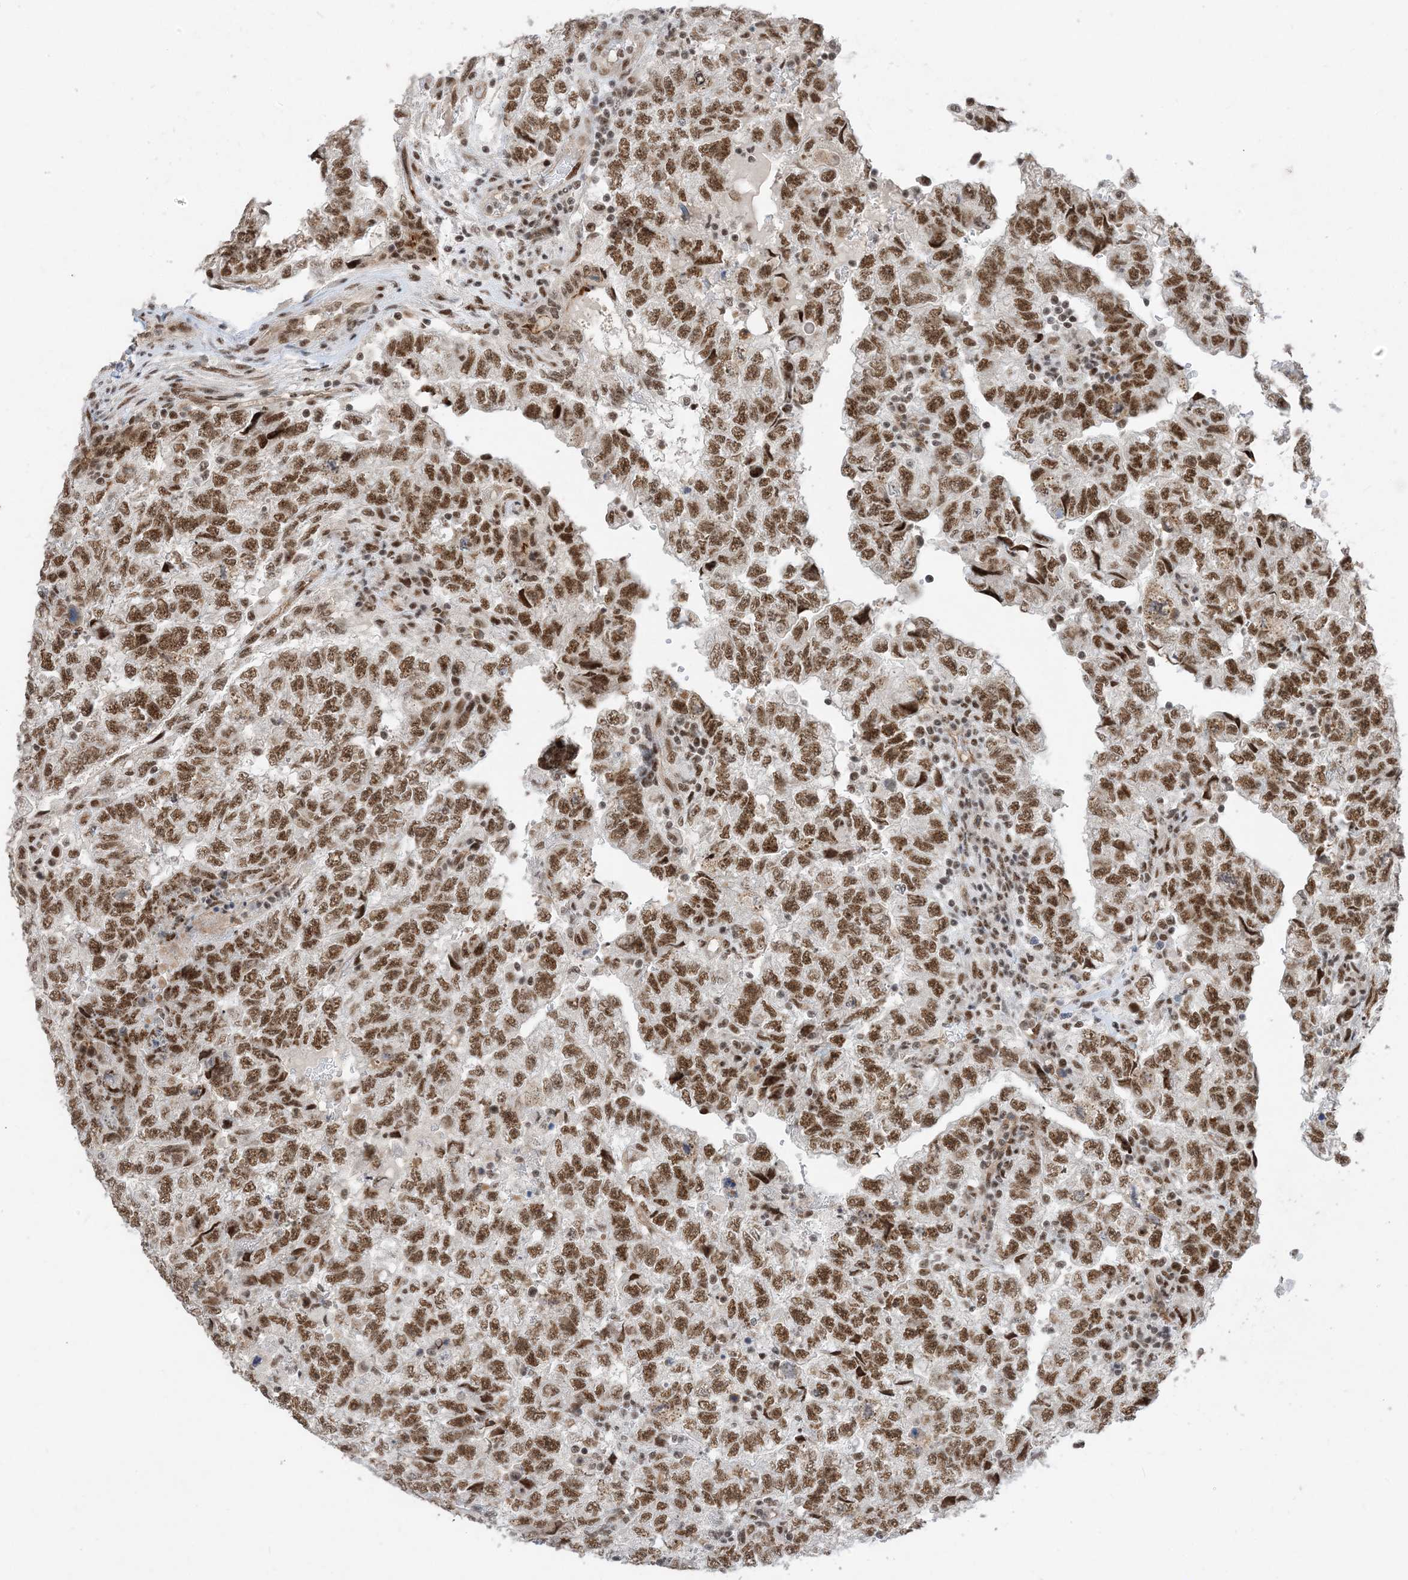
{"staining": {"intensity": "moderate", "quantity": ">75%", "location": "nuclear"}, "tissue": "testis cancer", "cell_type": "Tumor cells", "image_type": "cancer", "snomed": [{"axis": "morphology", "description": "Carcinoma, Embryonal, NOS"}, {"axis": "topography", "description": "Testis"}], "caption": "Immunohistochemical staining of human testis cancer displays moderate nuclear protein positivity in about >75% of tumor cells. The staining was performed using DAB (3,3'-diaminobenzidine), with brown indicating positive protein expression. Nuclei are stained blue with hematoxylin.", "gene": "SF3A3", "patient": {"sex": "male", "age": 36}}